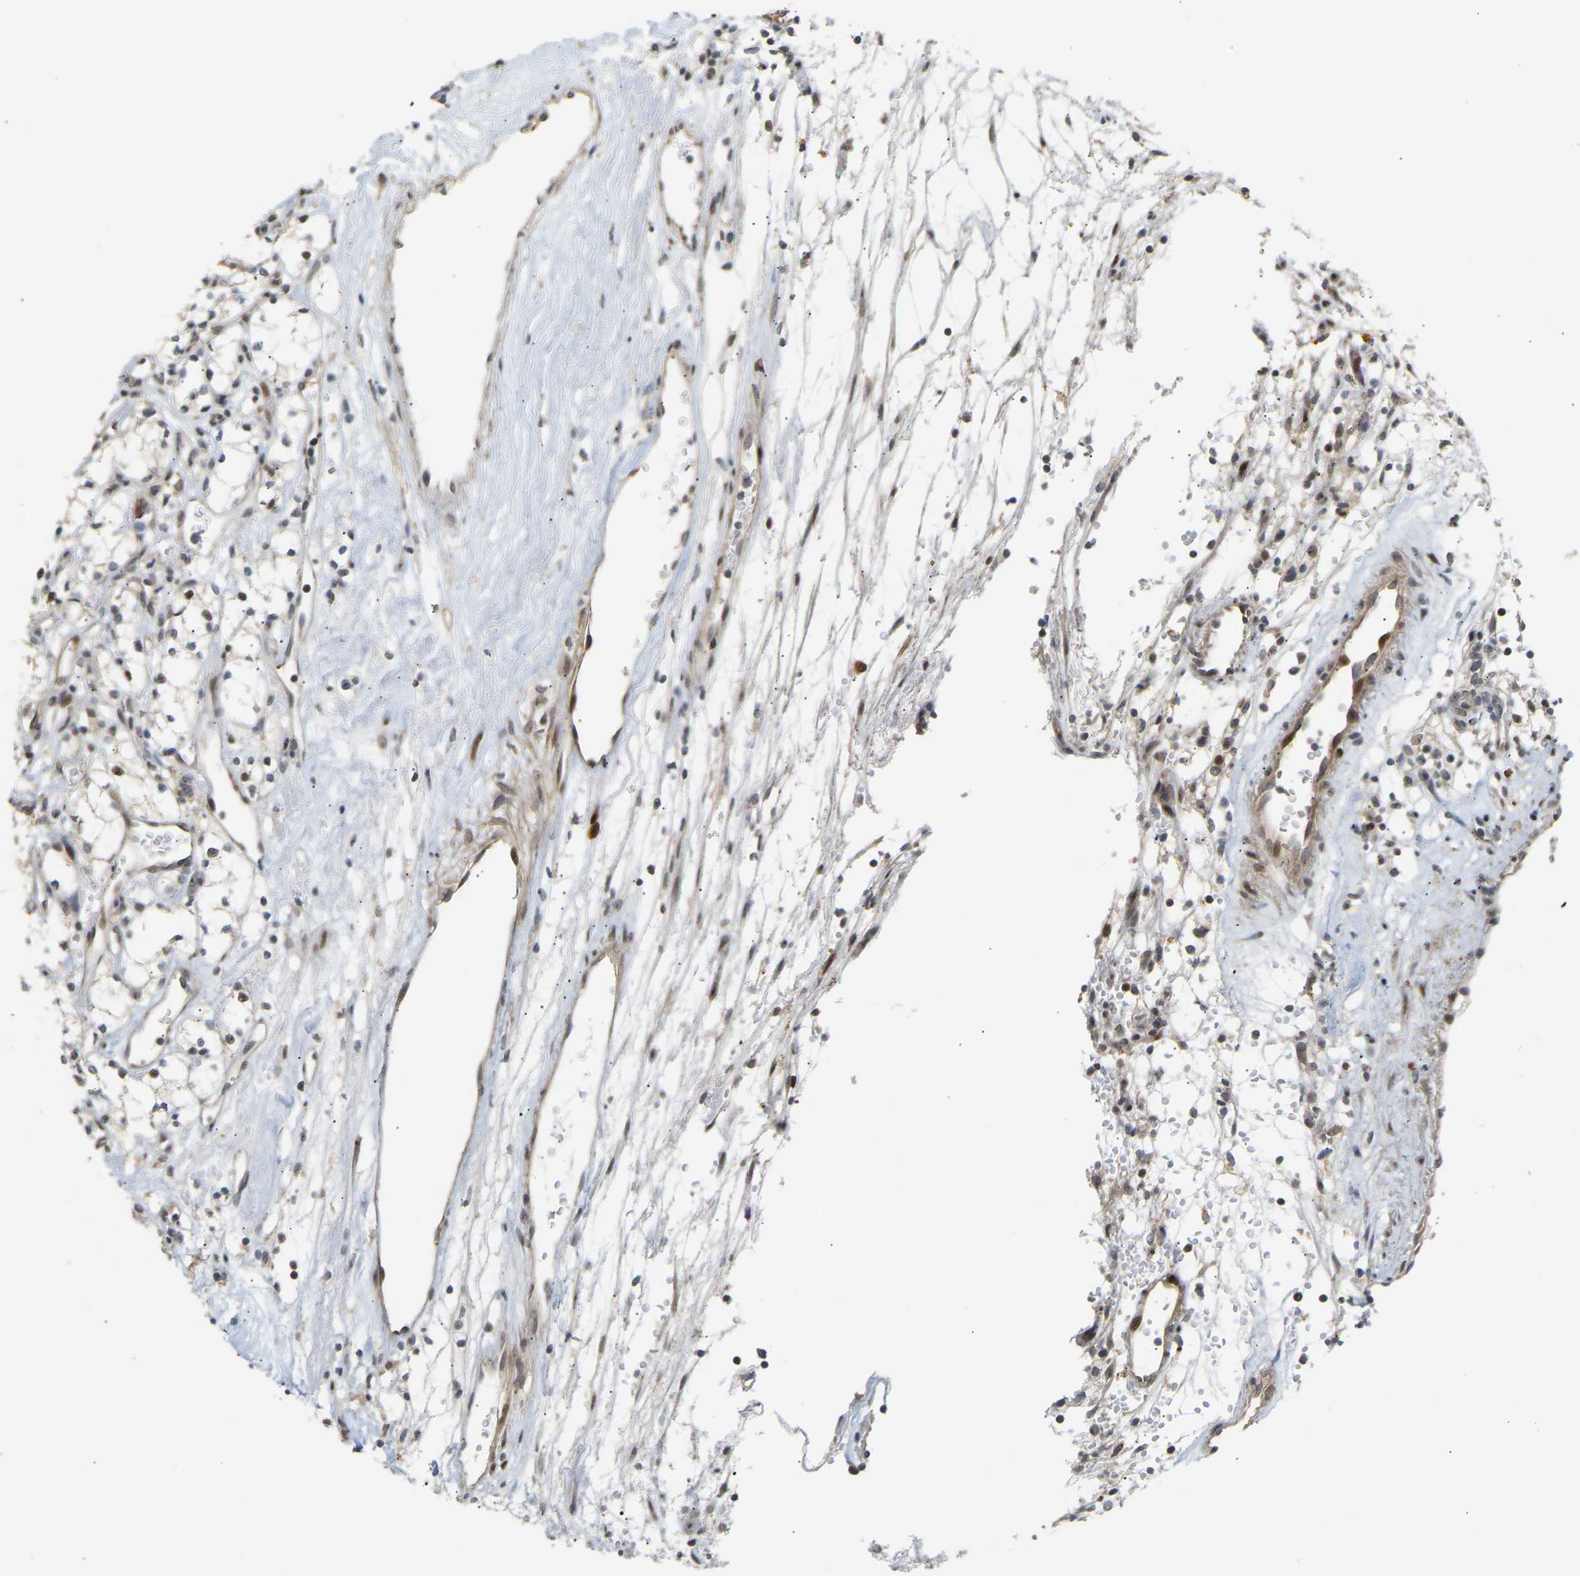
{"staining": {"intensity": "negative", "quantity": "none", "location": "none"}, "tissue": "renal cancer", "cell_type": "Tumor cells", "image_type": "cancer", "snomed": [{"axis": "morphology", "description": "Adenocarcinoma, NOS"}, {"axis": "topography", "description": "Kidney"}], "caption": "Adenocarcinoma (renal) was stained to show a protein in brown. There is no significant staining in tumor cells. The staining was performed using DAB (3,3'-diaminobenzidine) to visualize the protein expression in brown, while the nuclei were stained in blue with hematoxylin (Magnification: 20x).", "gene": "PTPN4", "patient": {"sex": "male", "age": 59}}